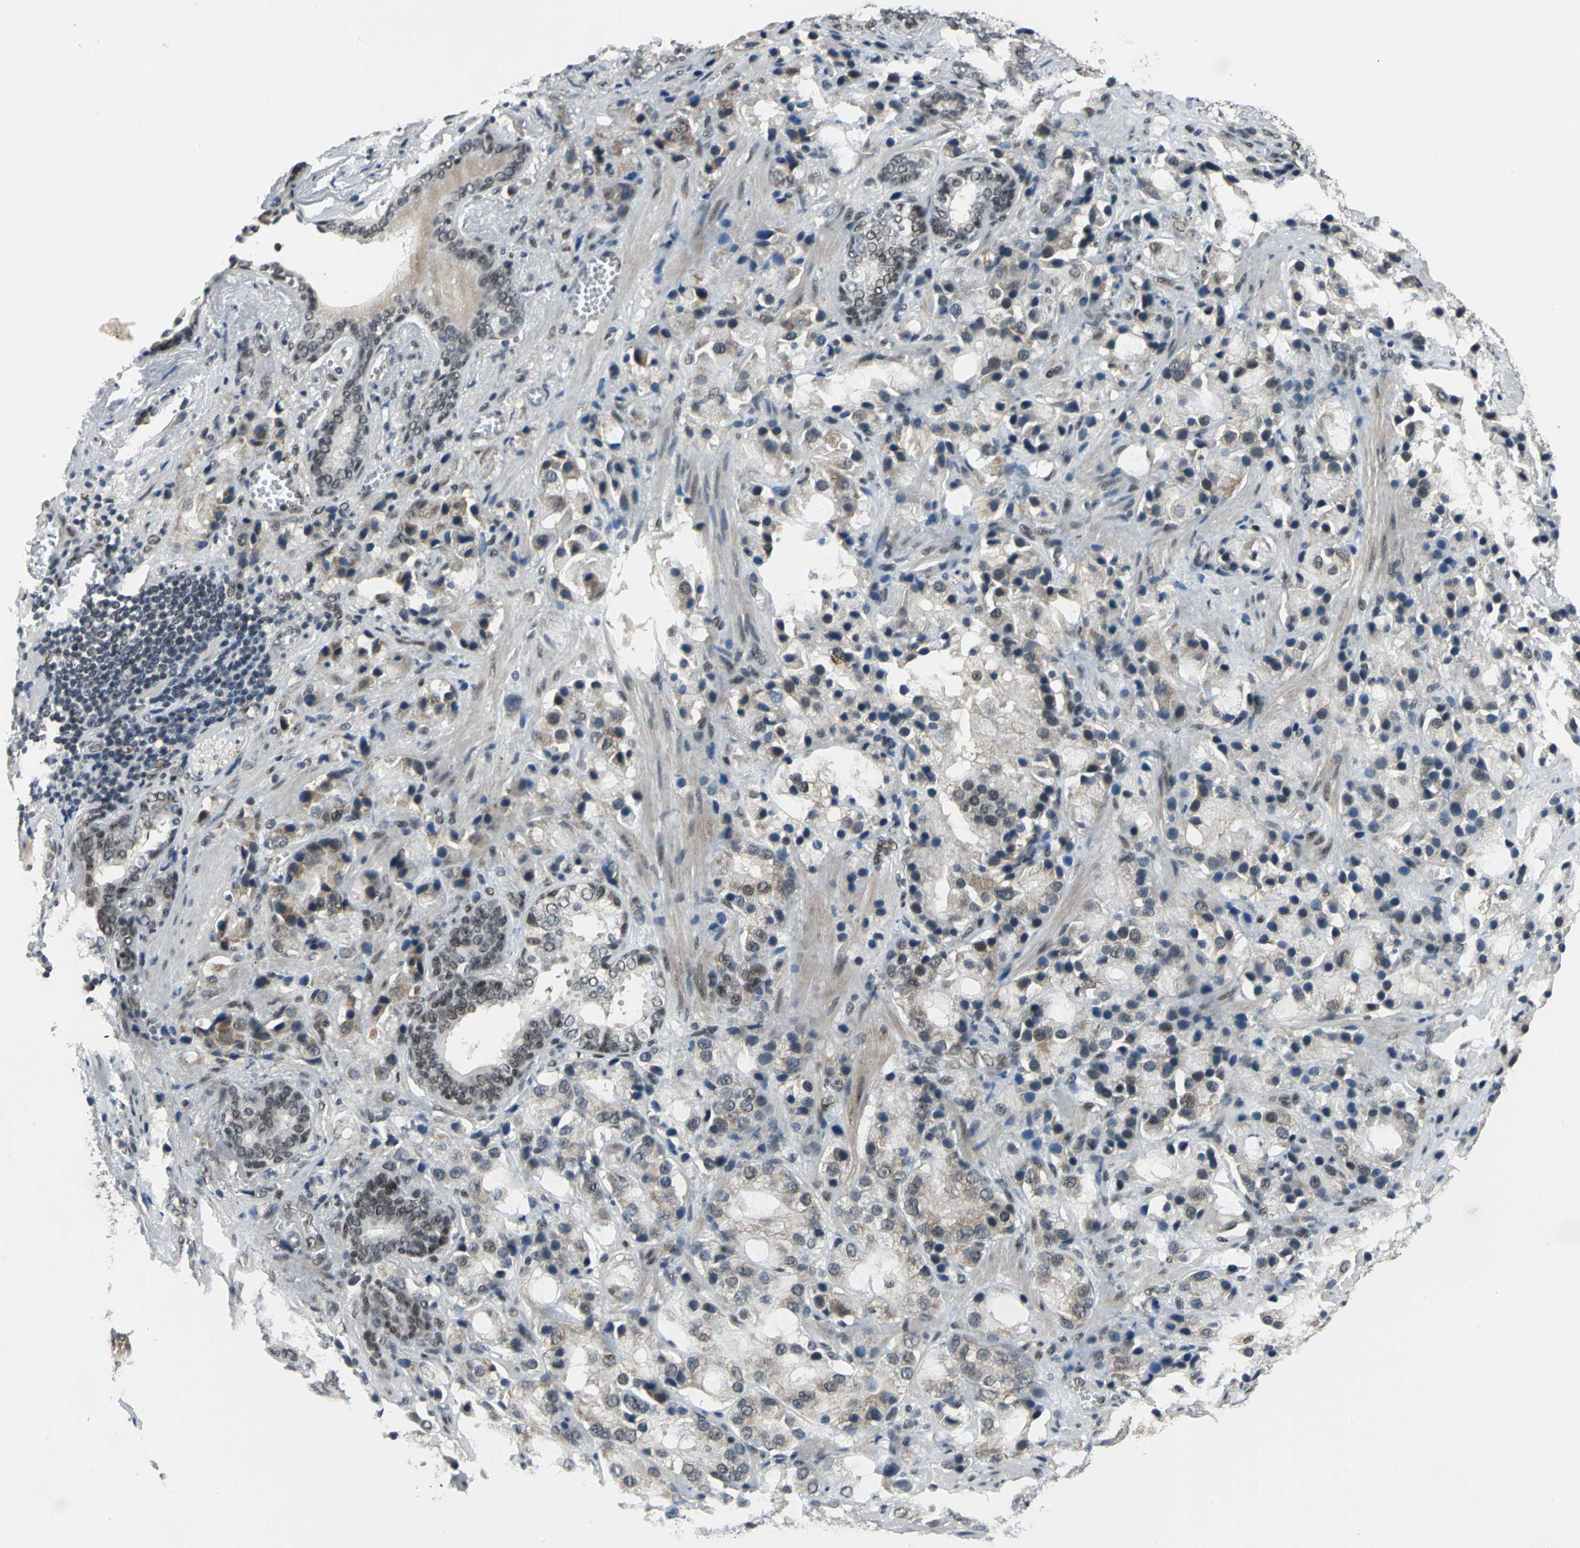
{"staining": {"intensity": "weak", "quantity": "<25%", "location": "cytoplasmic/membranous,nuclear"}, "tissue": "prostate cancer", "cell_type": "Tumor cells", "image_type": "cancer", "snomed": [{"axis": "morphology", "description": "Adenocarcinoma, High grade"}, {"axis": "topography", "description": "Prostate"}], "caption": "Prostate cancer (adenocarcinoma (high-grade)) stained for a protein using IHC reveals no expression tumor cells.", "gene": "ELF2", "patient": {"sex": "male", "age": 70}}